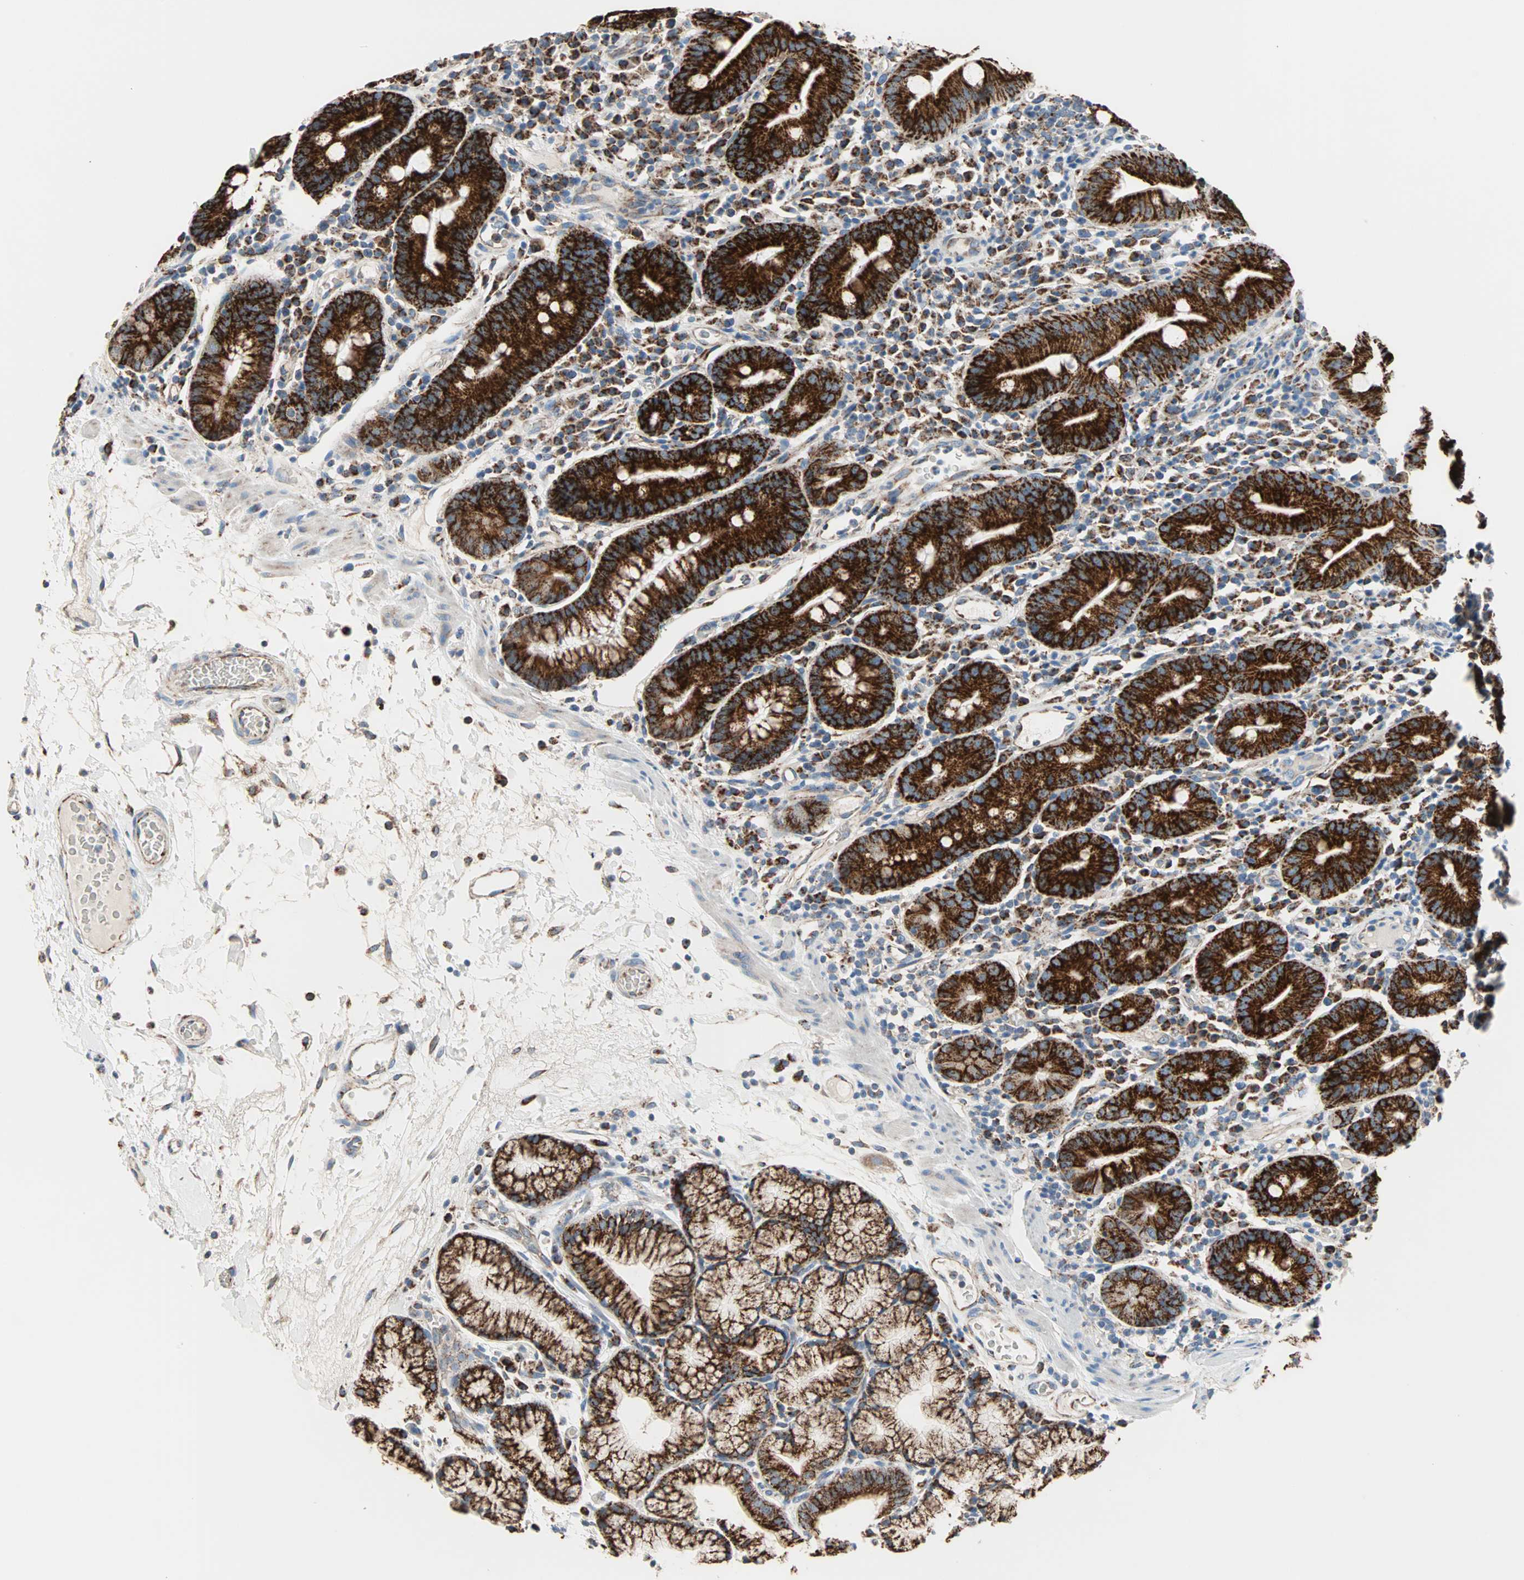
{"staining": {"intensity": "strong", "quantity": ">75%", "location": "cytoplasmic/membranous"}, "tissue": "duodenum", "cell_type": "Glandular cells", "image_type": "normal", "snomed": [{"axis": "morphology", "description": "Normal tissue, NOS"}, {"axis": "topography", "description": "Duodenum"}], "caption": "High-magnification brightfield microscopy of benign duodenum stained with DAB (brown) and counterstained with hematoxylin (blue). glandular cells exhibit strong cytoplasmic/membranous positivity is seen in about>75% of cells. (Stains: DAB (3,3'-diaminobenzidine) in brown, nuclei in blue, Microscopy: brightfield microscopy at high magnification).", "gene": "TST", "patient": {"sex": "male", "age": 50}}